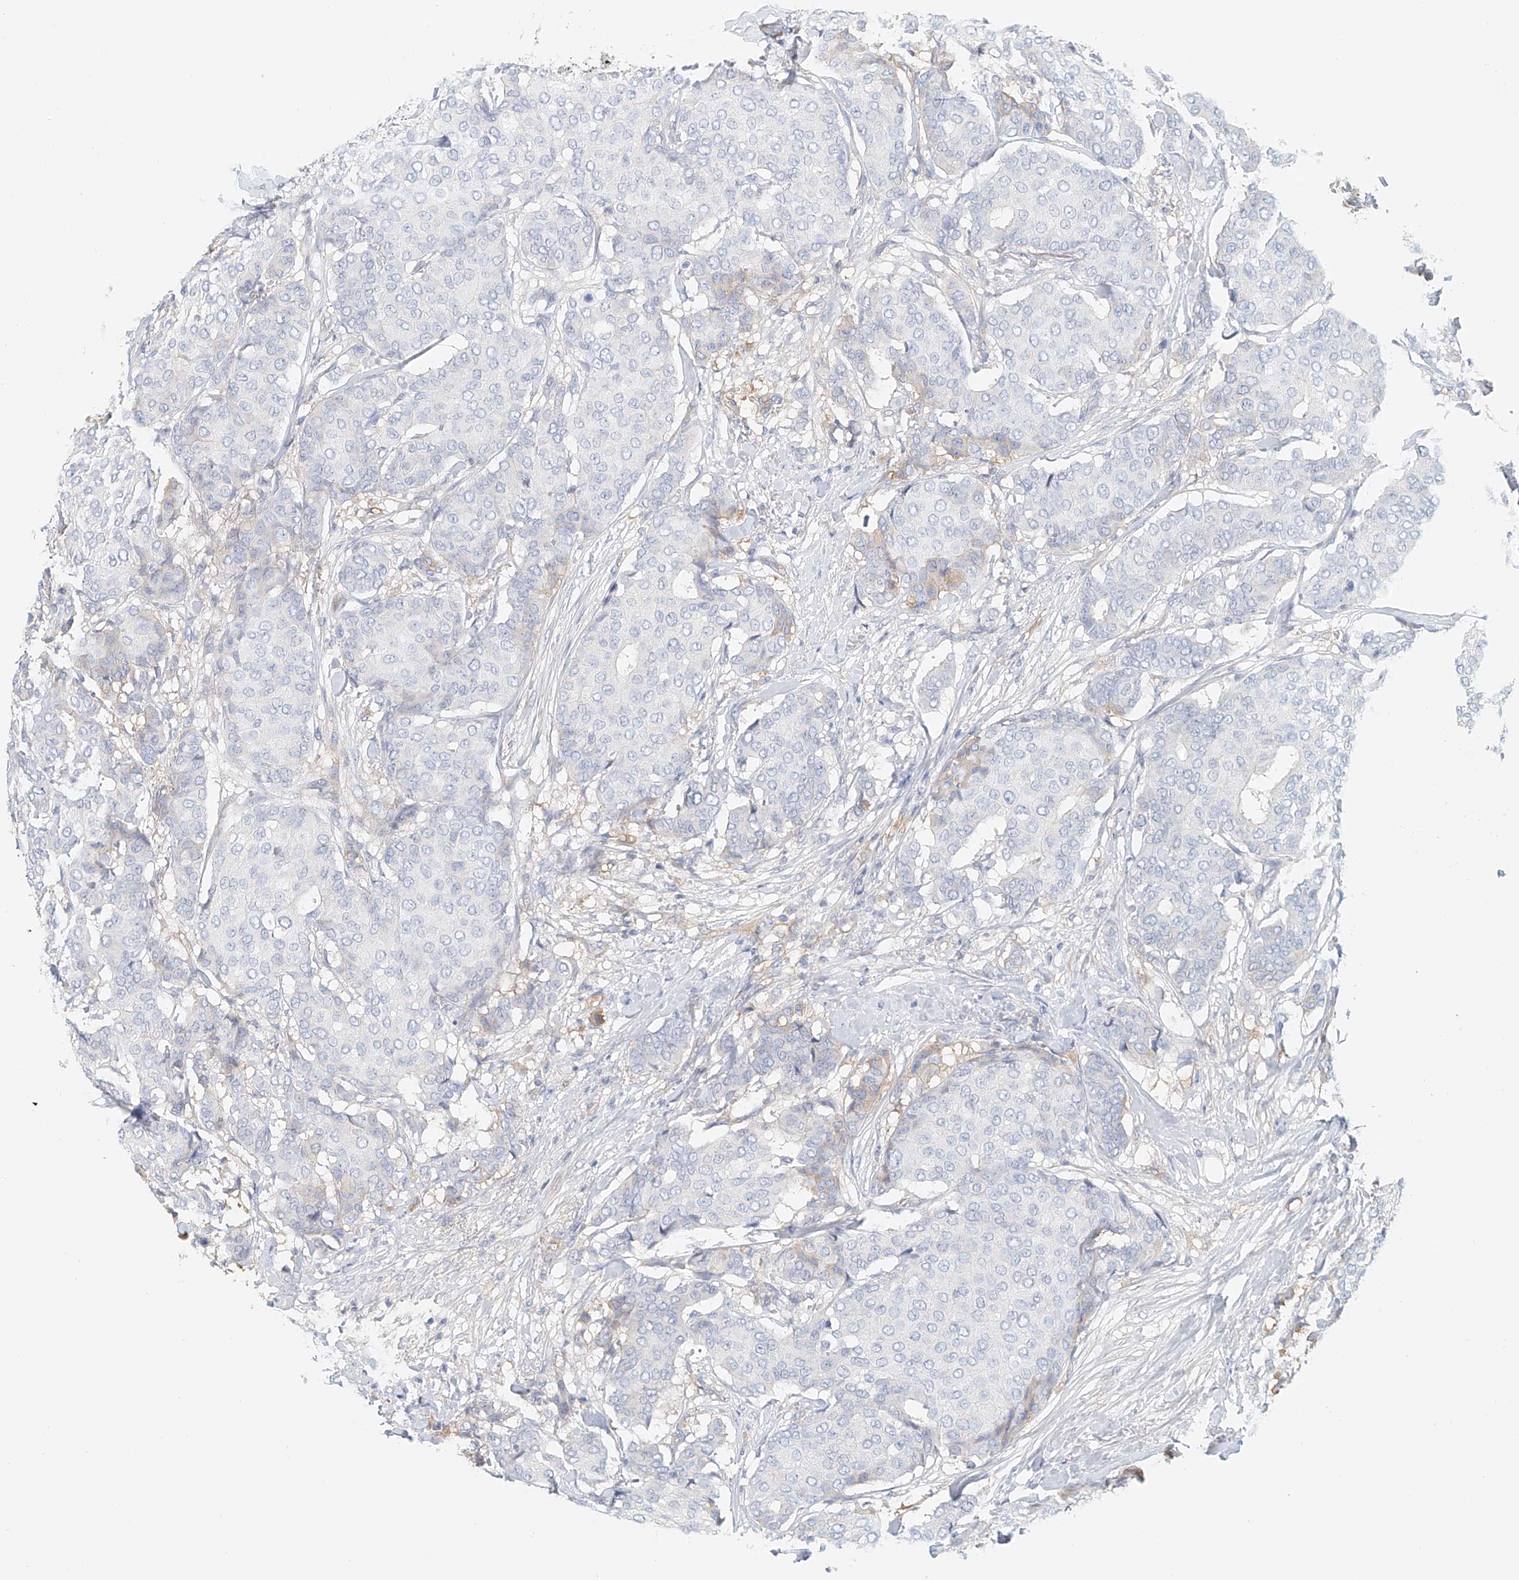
{"staining": {"intensity": "negative", "quantity": "none", "location": "none"}, "tissue": "breast cancer", "cell_type": "Tumor cells", "image_type": "cancer", "snomed": [{"axis": "morphology", "description": "Duct carcinoma"}, {"axis": "topography", "description": "Breast"}], "caption": "High power microscopy micrograph of an IHC image of breast cancer, revealing no significant staining in tumor cells. (Stains: DAB (3,3'-diaminobenzidine) immunohistochemistry (IHC) with hematoxylin counter stain, Microscopy: brightfield microscopy at high magnification).", "gene": "FRYL", "patient": {"sex": "female", "age": 75}}